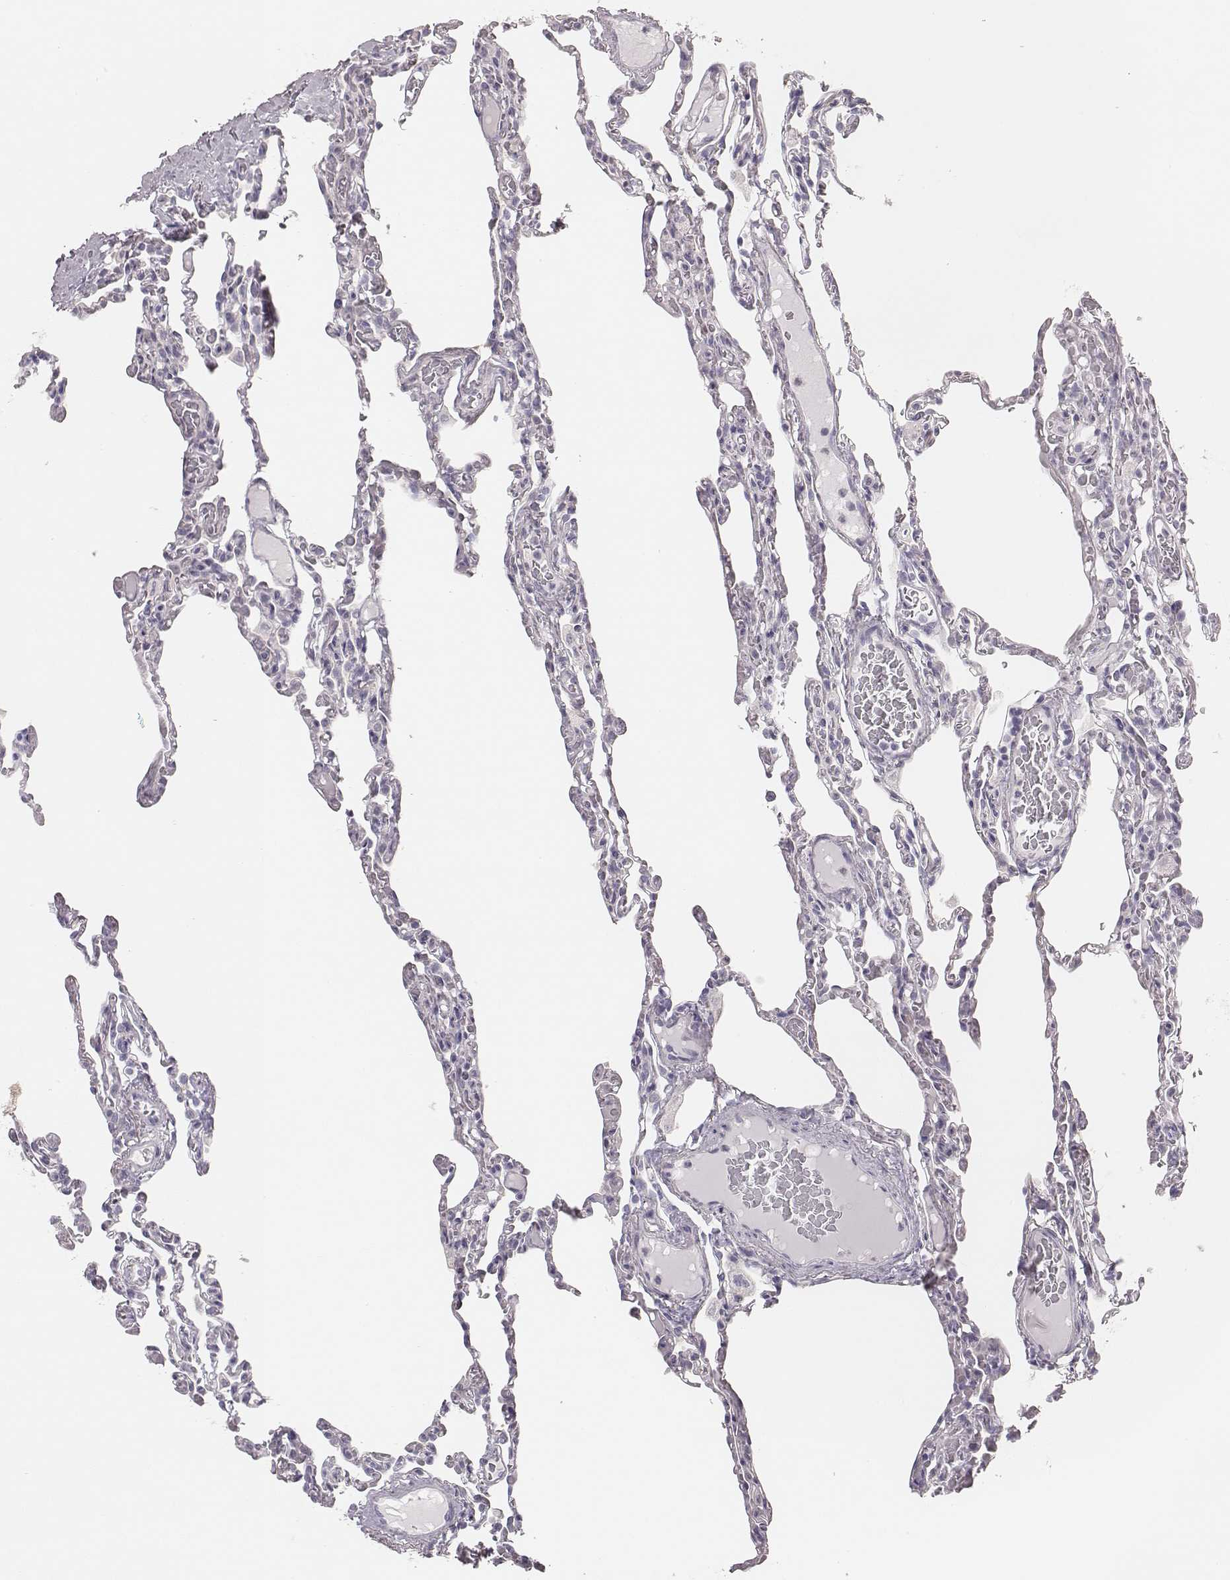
{"staining": {"intensity": "negative", "quantity": "none", "location": "none"}, "tissue": "lung", "cell_type": "Alveolar cells", "image_type": "normal", "snomed": [{"axis": "morphology", "description": "Normal tissue, NOS"}, {"axis": "topography", "description": "Lung"}], "caption": "Immunohistochemistry (IHC) of unremarkable lung exhibits no expression in alveolar cells.", "gene": "PBK", "patient": {"sex": "female", "age": 43}}